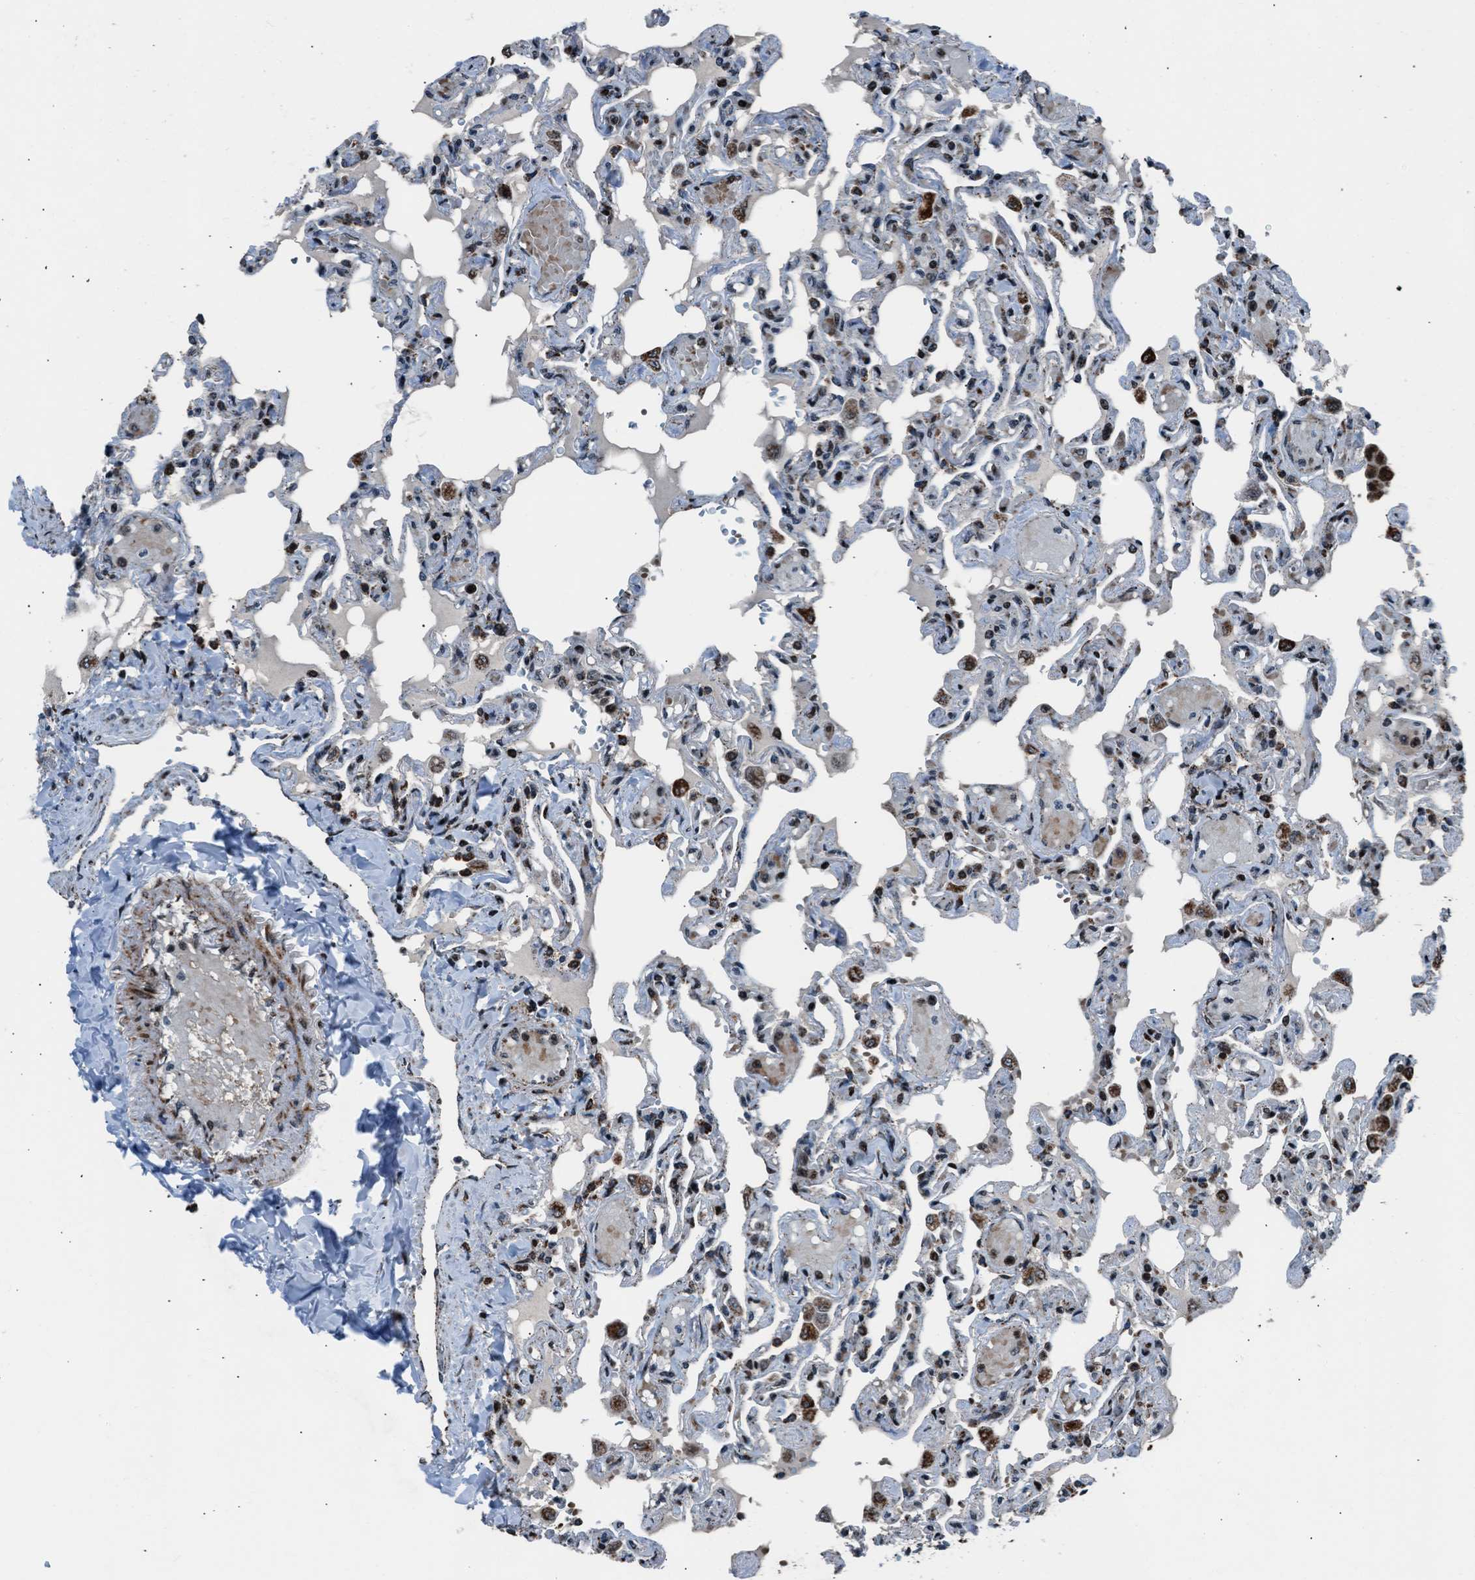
{"staining": {"intensity": "strong", "quantity": "25%-75%", "location": "nuclear"}, "tissue": "lung", "cell_type": "Alveolar cells", "image_type": "normal", "snomed": [{"axis": "morphology", "description": "Normal tissue, NOS"}, {"axis": "topography", "description": "Lung"}], "caption": "High-power microscopy captured an IHC image of normal lung, revealing strong nuclear expression in approximately 25%-75% of alveolar cells. Using DAB (3,3'-diaminobenzidine) (brown) and hematoxylin (blue) stains, captured at high magnification using brightfield microscopy.", "gene": "MORC3", "patient": {"sex": "male", "age": 21}}